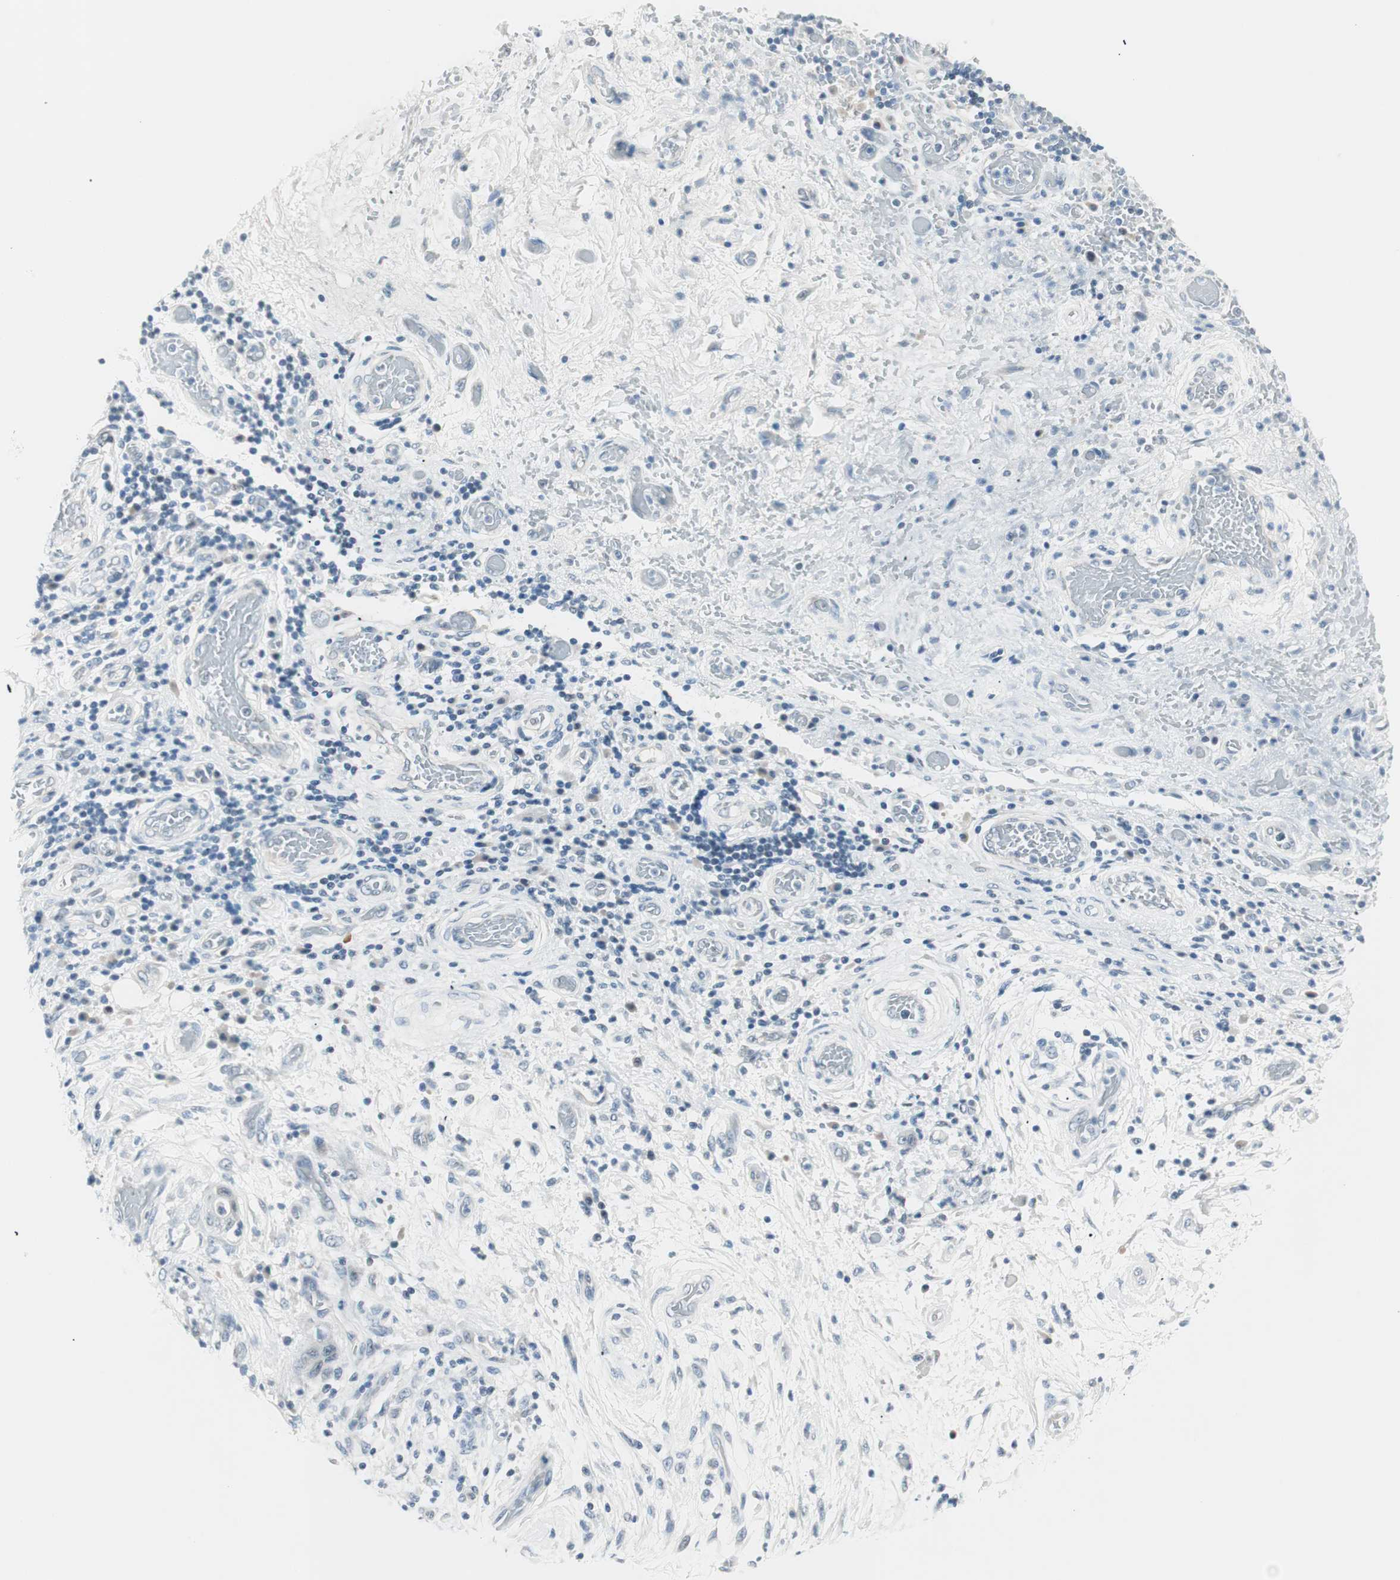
{"staining": {"intensity": "negative", "quantity": "none", "location": "none"}, "tissue": "stomach cancer", "cell_type": "Tumor cells", "image_type": "cancer", "snomed": [{"axis": "morphology", "description": "Adenocarcinoma, NOS"}, {"axis": "topography", "description": "Stomach"}], "caption": "Tumor cells show no significant protein staining in stomach cancer (adenocarcinoma). The staining is performed using DAB (3,3'-diaminobenzidine) brown chromogen with nuclei counter-stained in using hematoxylin.", "gene": "HOXB13", "patient": {"sex": "female", "age": 73}}